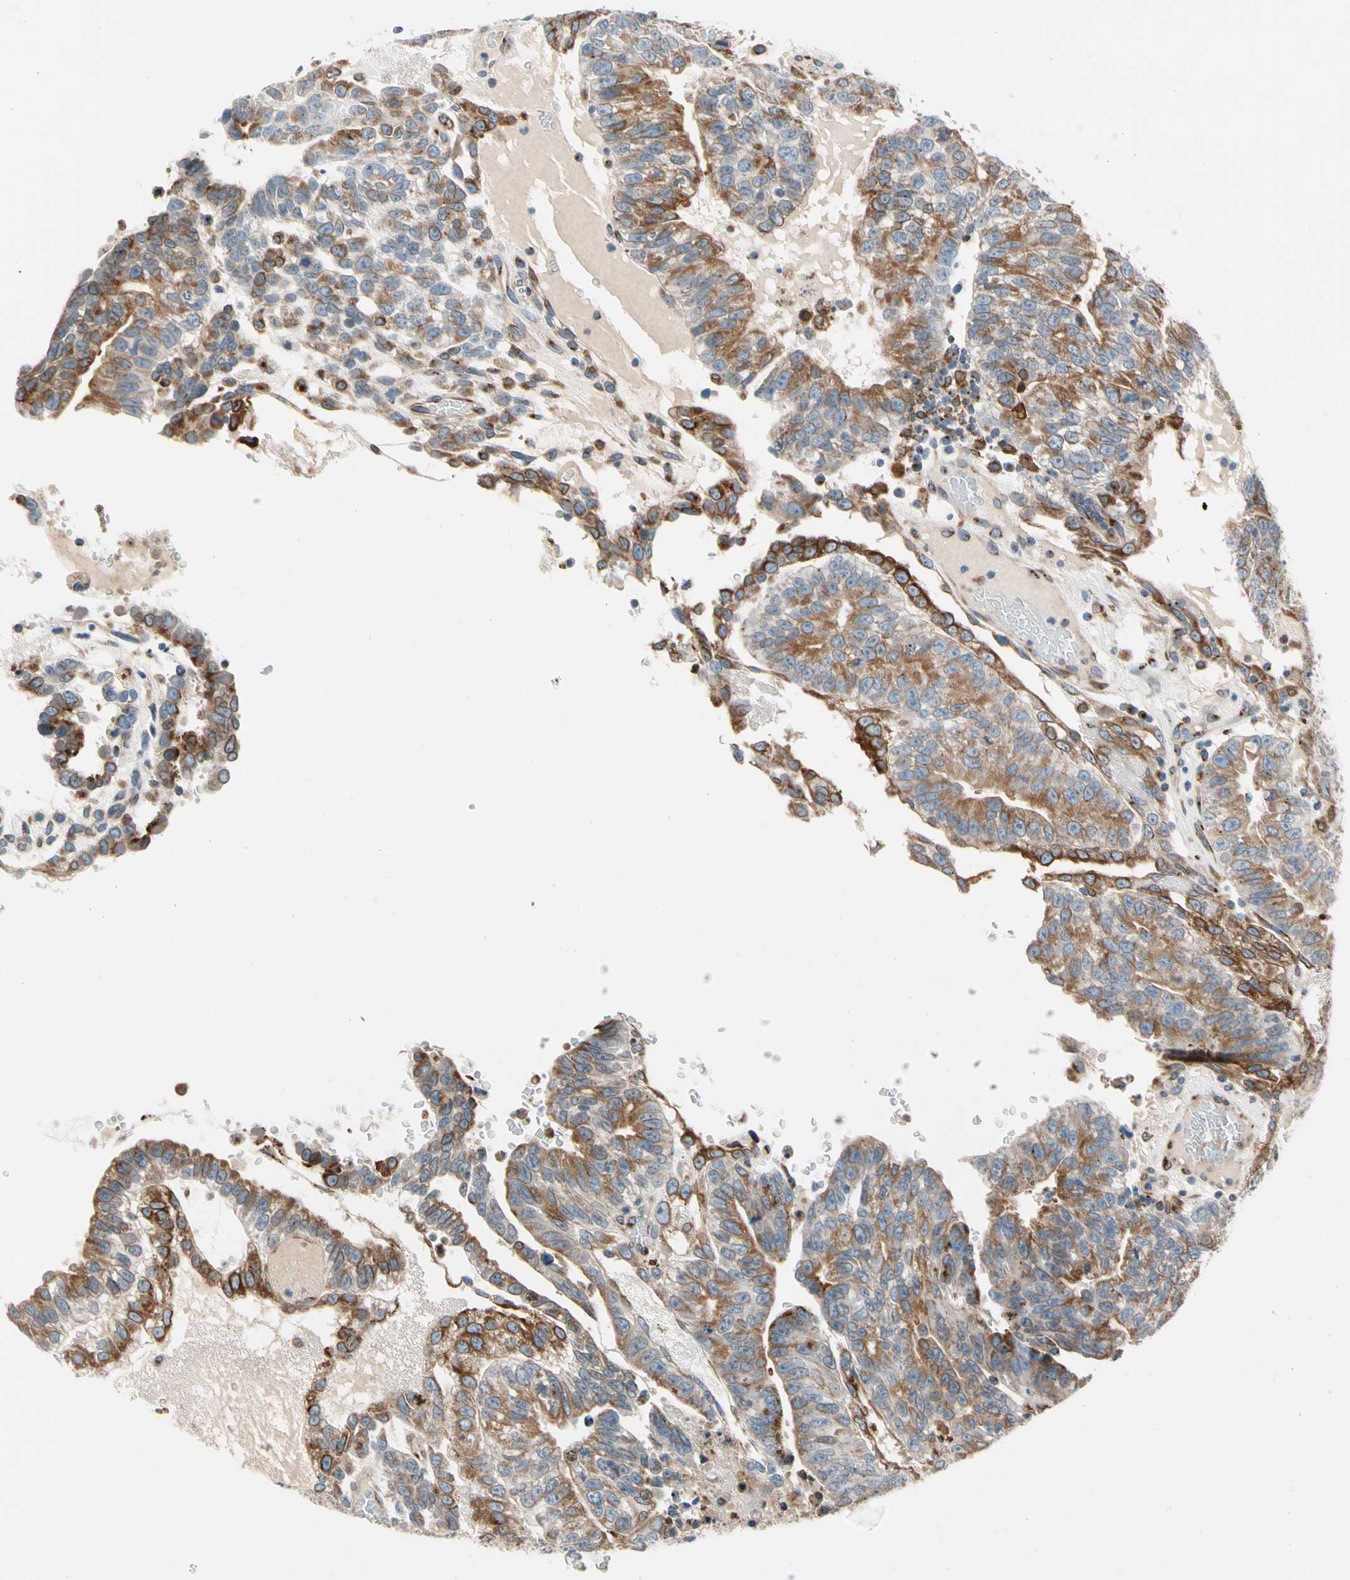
{"staining": {"intensity": "moderate", "quantity": ">75%", "location": "cytoplasmic/membranous"}, "tissue": "testis cancer", "cell_type": "Tumor cells", "image_type": "cancer", "snomed": [{"axis": "morphology", "description": "Seminoma, NOS"}, {"axis": "morphology", "description": "Carcinoma, Embryonal, NOS"}, {"axis": "topography", "description": "Testis"}], "caption": "DAB immunohistochemical staining of embryonal carcinoma (testis) reveals moderate cytoplasmic/membranous protein positivity in approximately >75% of tumor cells.", "gene": "NUCB1", "patient": {"sex": "male", "age": 52}}